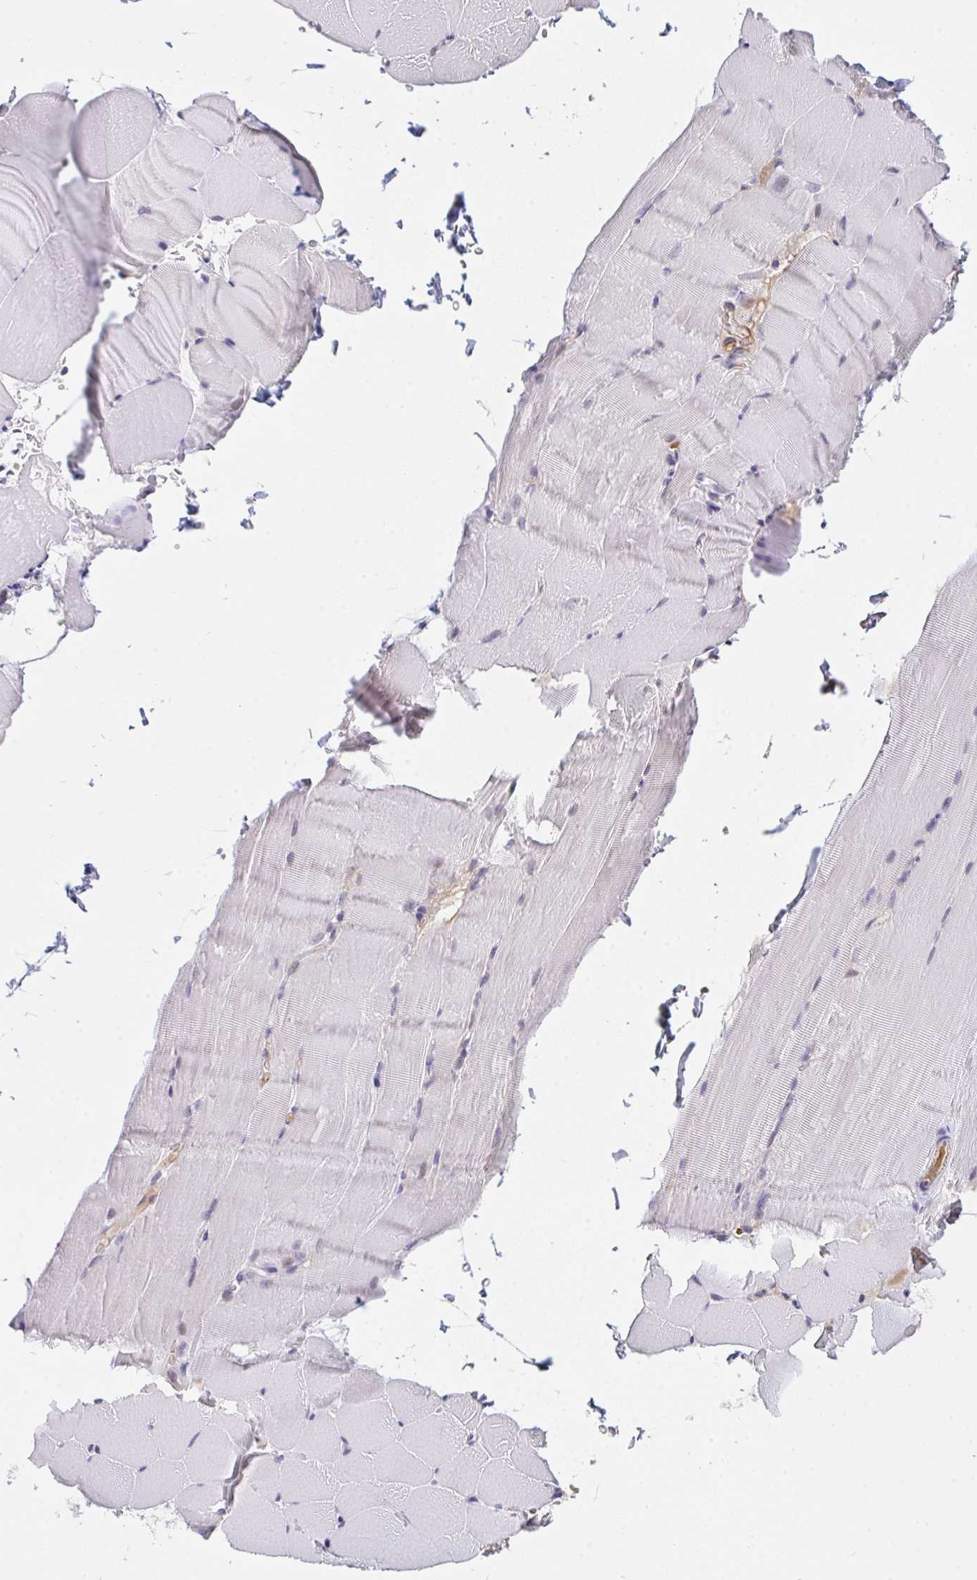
{"staining": {"intensity": "negative", "quantity": "none", "location": "none"}, "tissue": "skeletal muscle", "cell_type": "Myocytes", "image_type": "normal", "snomed": [{"axis": "morphology", "description": "Normal tissue, NOS"}, {"axis": "topography", "description": "Skeletal muscle"}], "caption": "Myocytes show no significant protein staining in normal skeletal muscle. (DAB immunohistochemistry, high magnification).", "gene": "DSCAML1", "patient": {"sex": "female", "age": 37}}